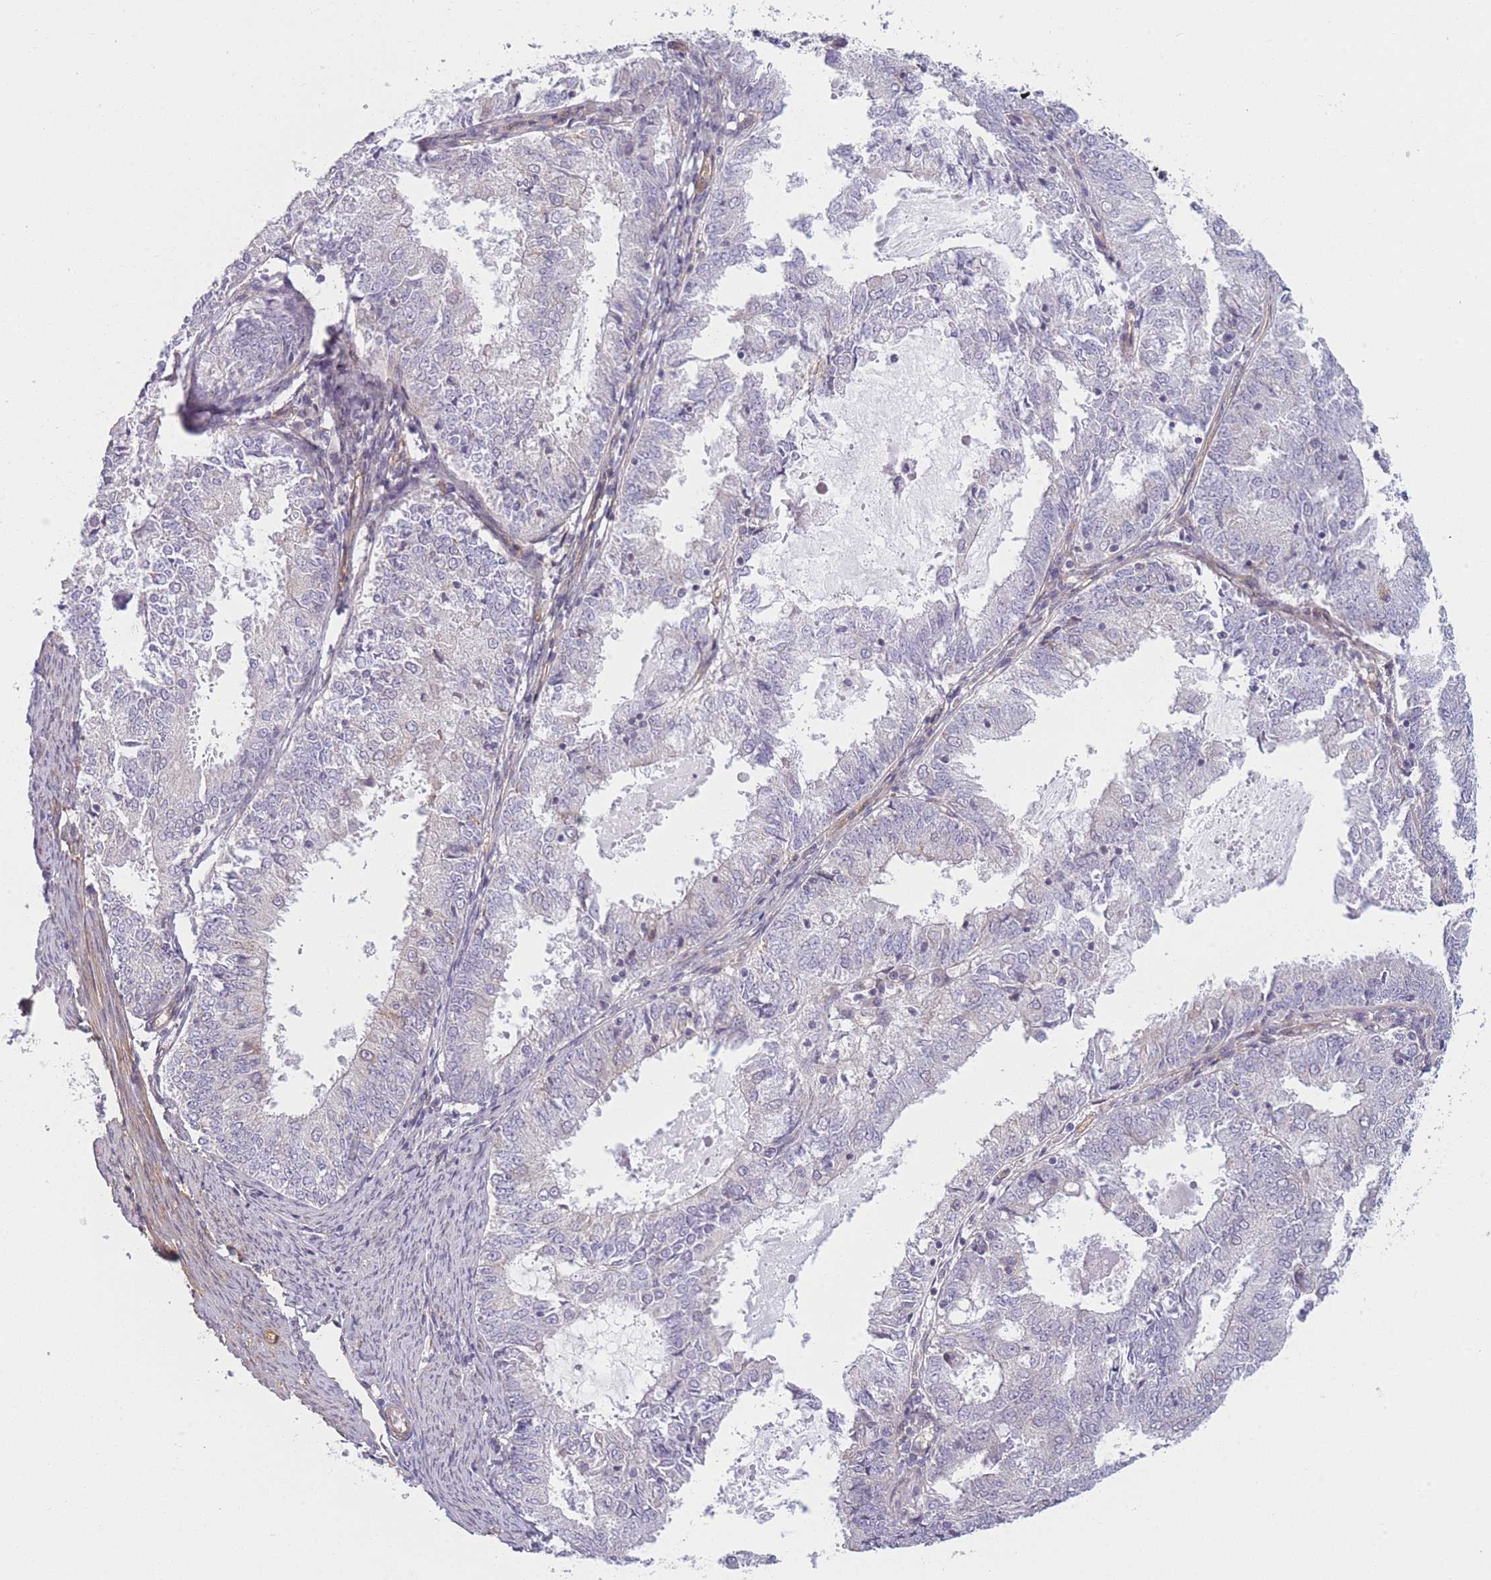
{"staining": {"intensity": "negative", "quantity": "none", "location": "none"}, "tissue": "endometrial cancer", "cell_type": "Tumor cells", "image_type": "cancer", "snomed": [{"axis": "morphology", "description": "Adenocarcinoma, NOS"}, {"axis": "topography", "description": "Endometrium"}], "caption": "Tumor cells are negative for brown protein staining in endometrial cancer (adenocarcinoma). The staining was performed using DAB (3,3'-diaminobenzidine) to visualize the protein expression in brown, while the nuclei were stained in blue with hematoxylin (Magnification: 20x).", "gene": "SLC7A6", "patient": {"sex": "female", "age": 57}}